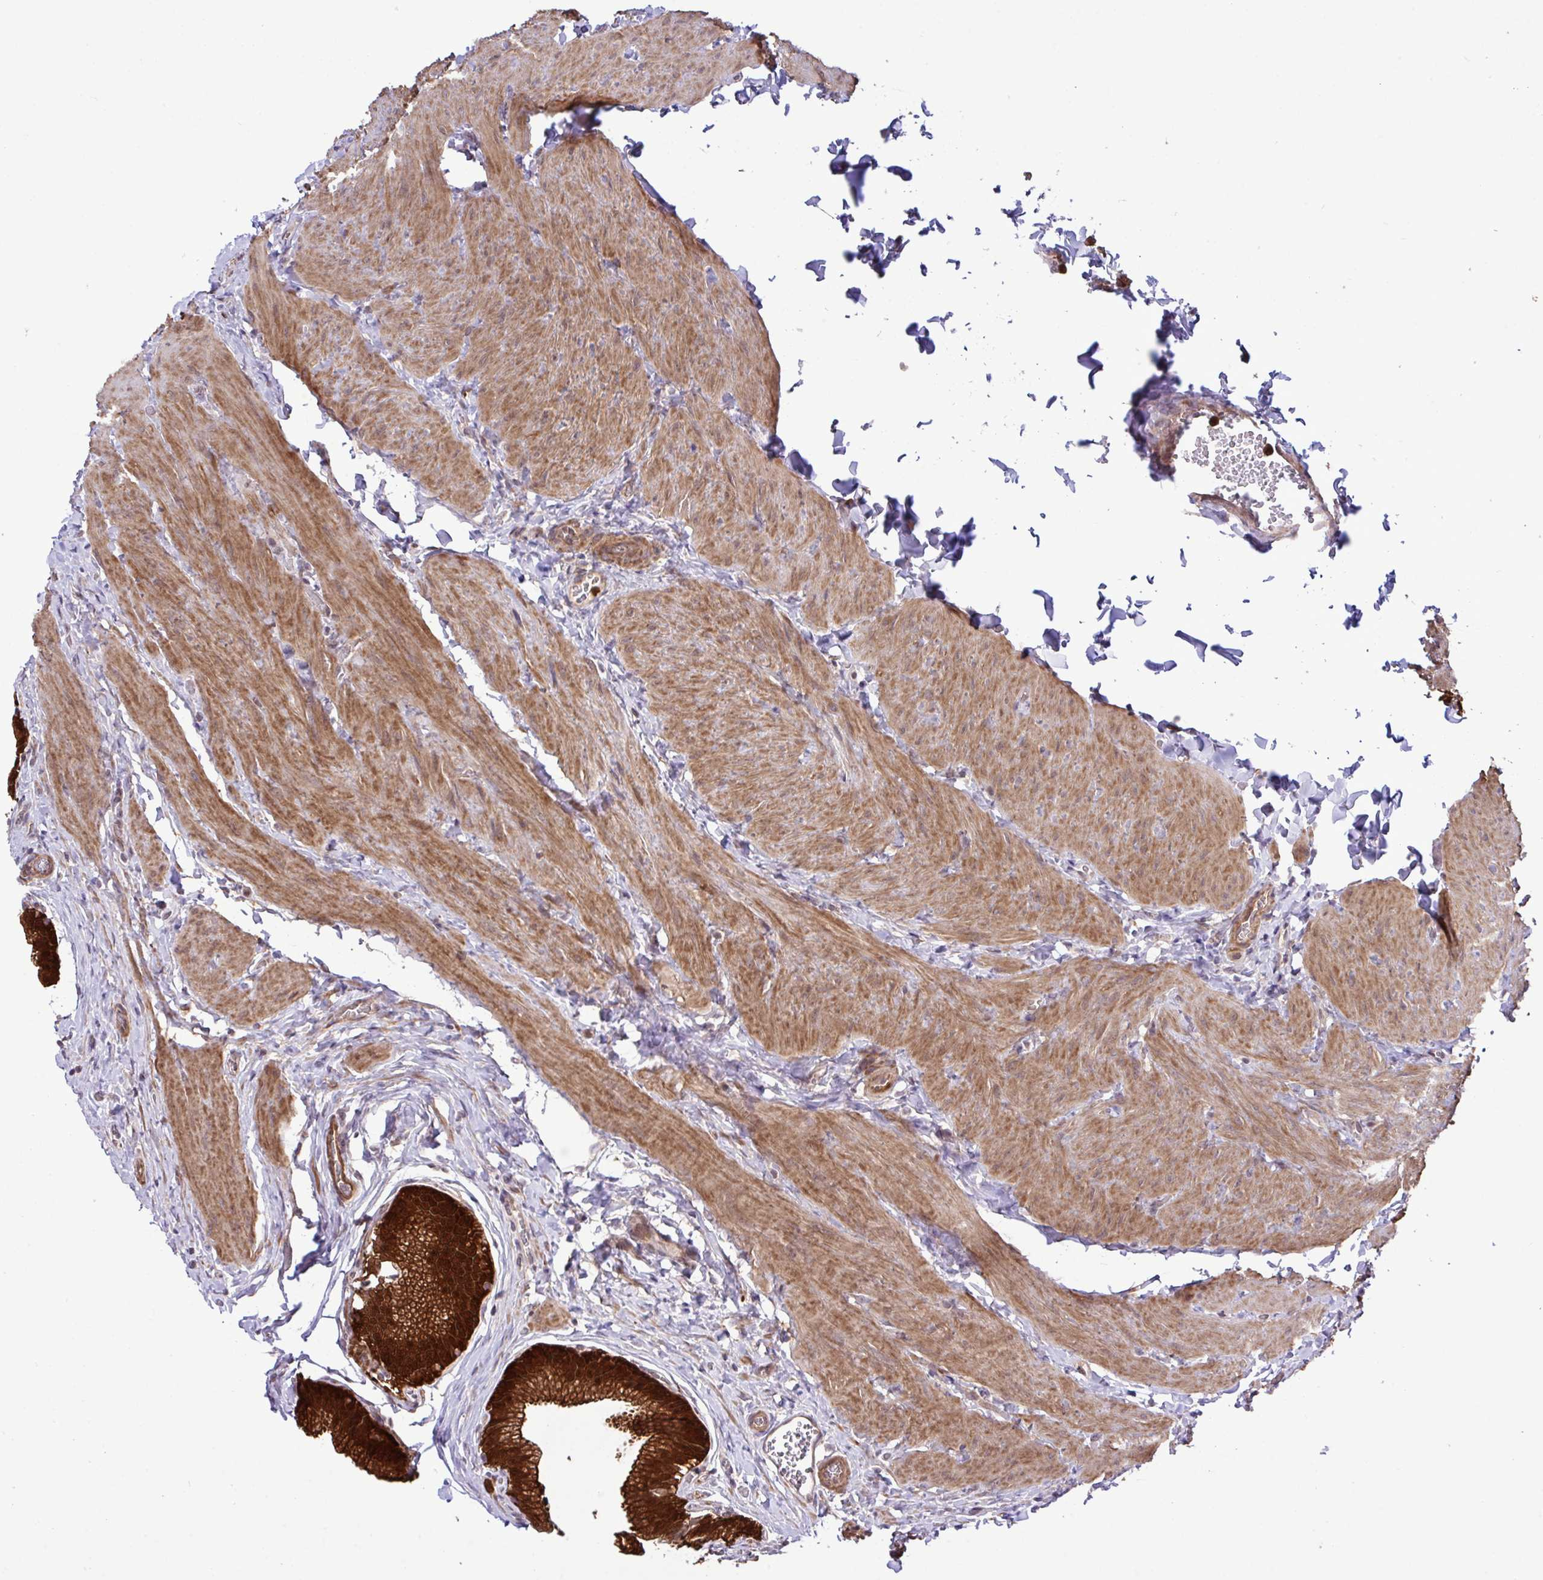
{"staining": {"intensity": "strong", "quantity": ">75%", "location": "cytoplasmic/membranous,nuclear"}, "tissue": "gallbladder", "cell_type": "Glandular cells", "image_type": "normal", "snomed": [{"axis": "morphology", "description": "Normal tissue, NOS"}, {"axis": "topography", "description": "Gallbladder"}, {"axis": "topography", "description": "Peripheral nerve tissue"}], "caption": "The photomicrograph shows immunohistochemical staining of benign gallbladder. There is strong cytoplasmic/membranous,nuclear positivity is appreciated in about >75% of glandular cells. The staining was performed using DAB, with brown indicating positive protein expression. Nuclei are stained blue with hematoxylin.", "gene": "CMPK1", "patient": {"sex": "male", "age": 17}}